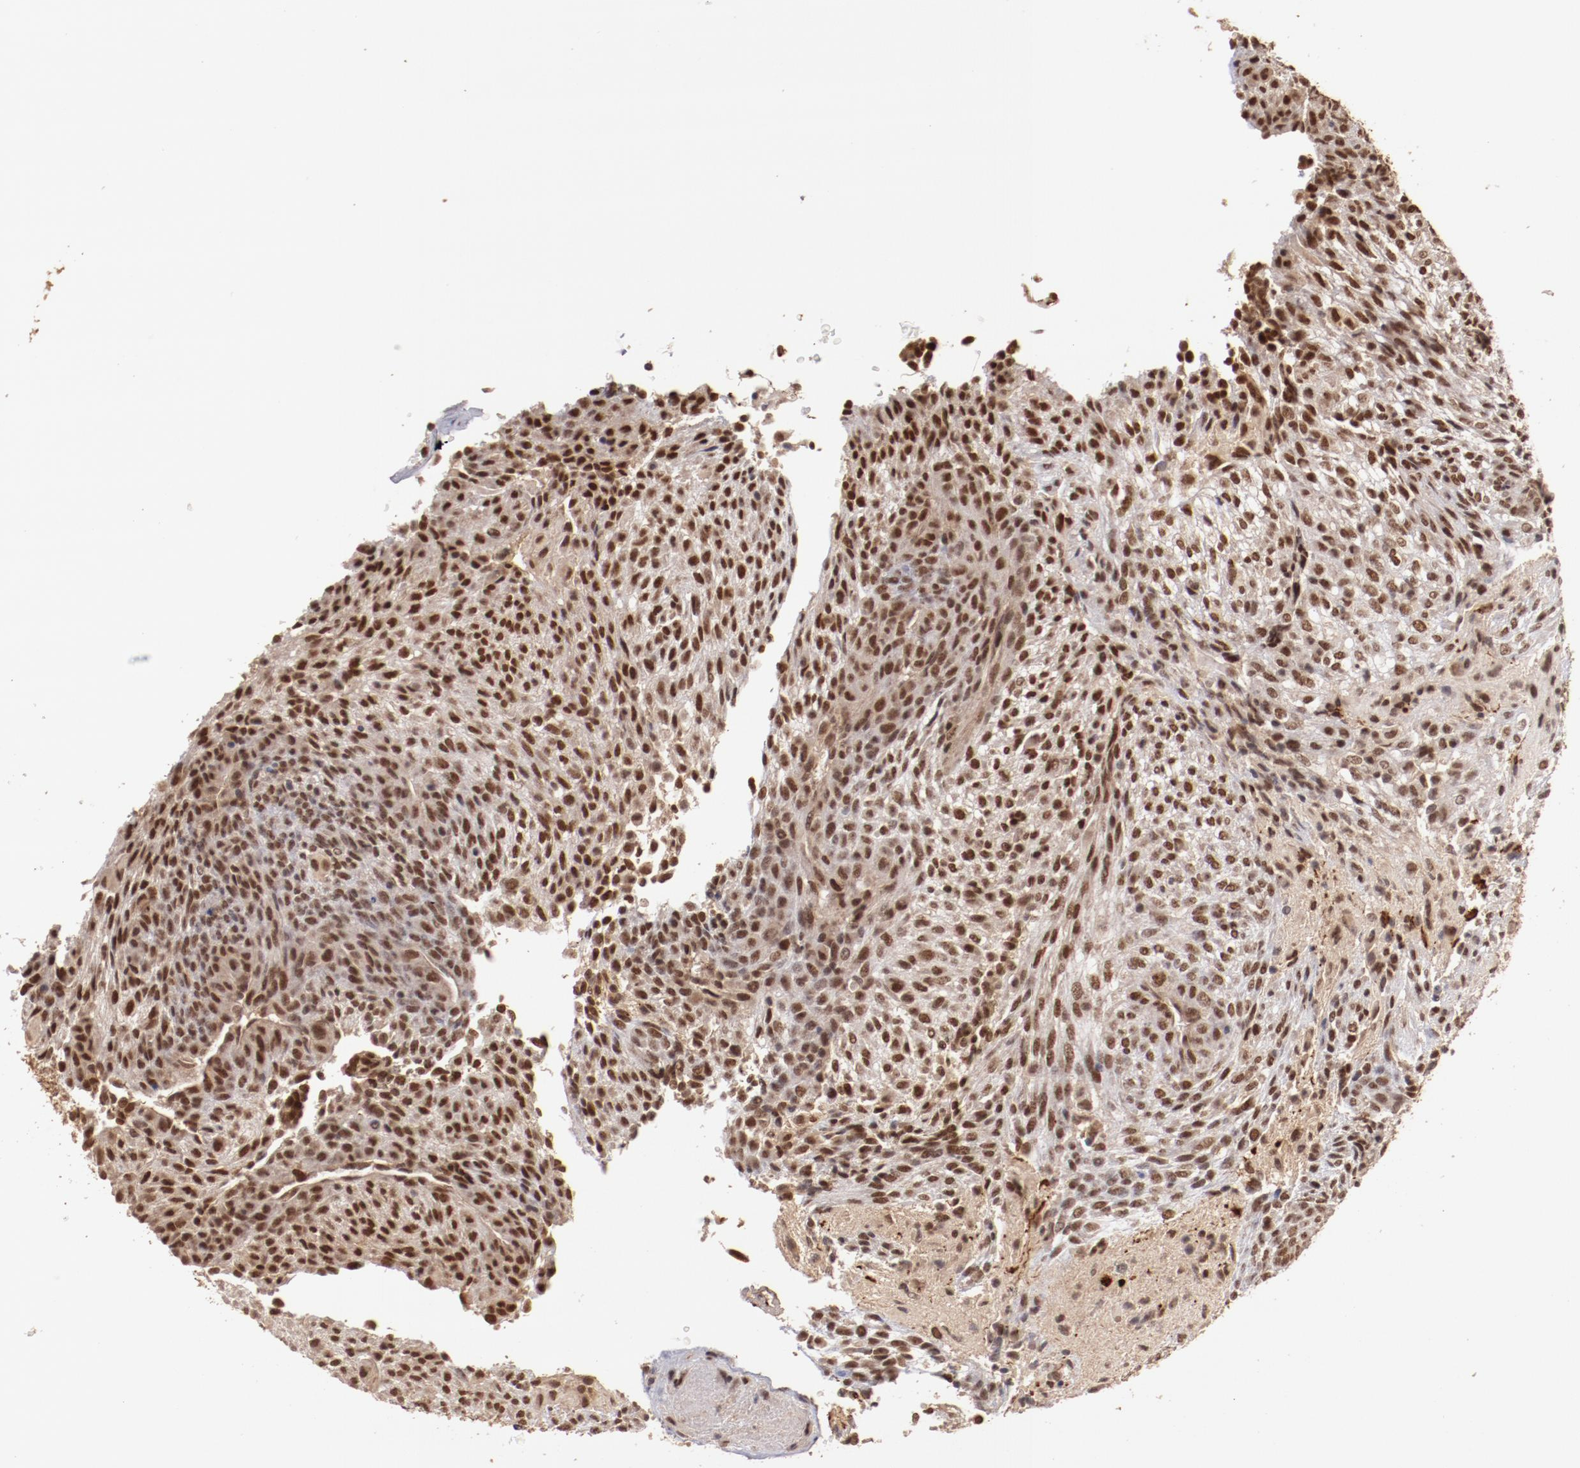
{"staining": {"intensity": "moderate", "quantity": ">75%", "location": "nuclear"}, "tissue": "glioma", "cell_type": "Tumor cells", "image_type": "cancer", "snomed": [{"axis": "morphology", "description": "Glioma, malignant, High grade"}, {"axis": "topography", "description": "Cerebral cortex"}], "caption": "Protein analysis of glioma tissue reveals moderate nuclear positivity in about >75% of tumor cells. (DAB (3,3'-diaminobenzidine) IHC, brown staining for protein, blue staining for nuclei).", "gene": "CLOCK", "patient": {"sex": "female", "age": 55}}